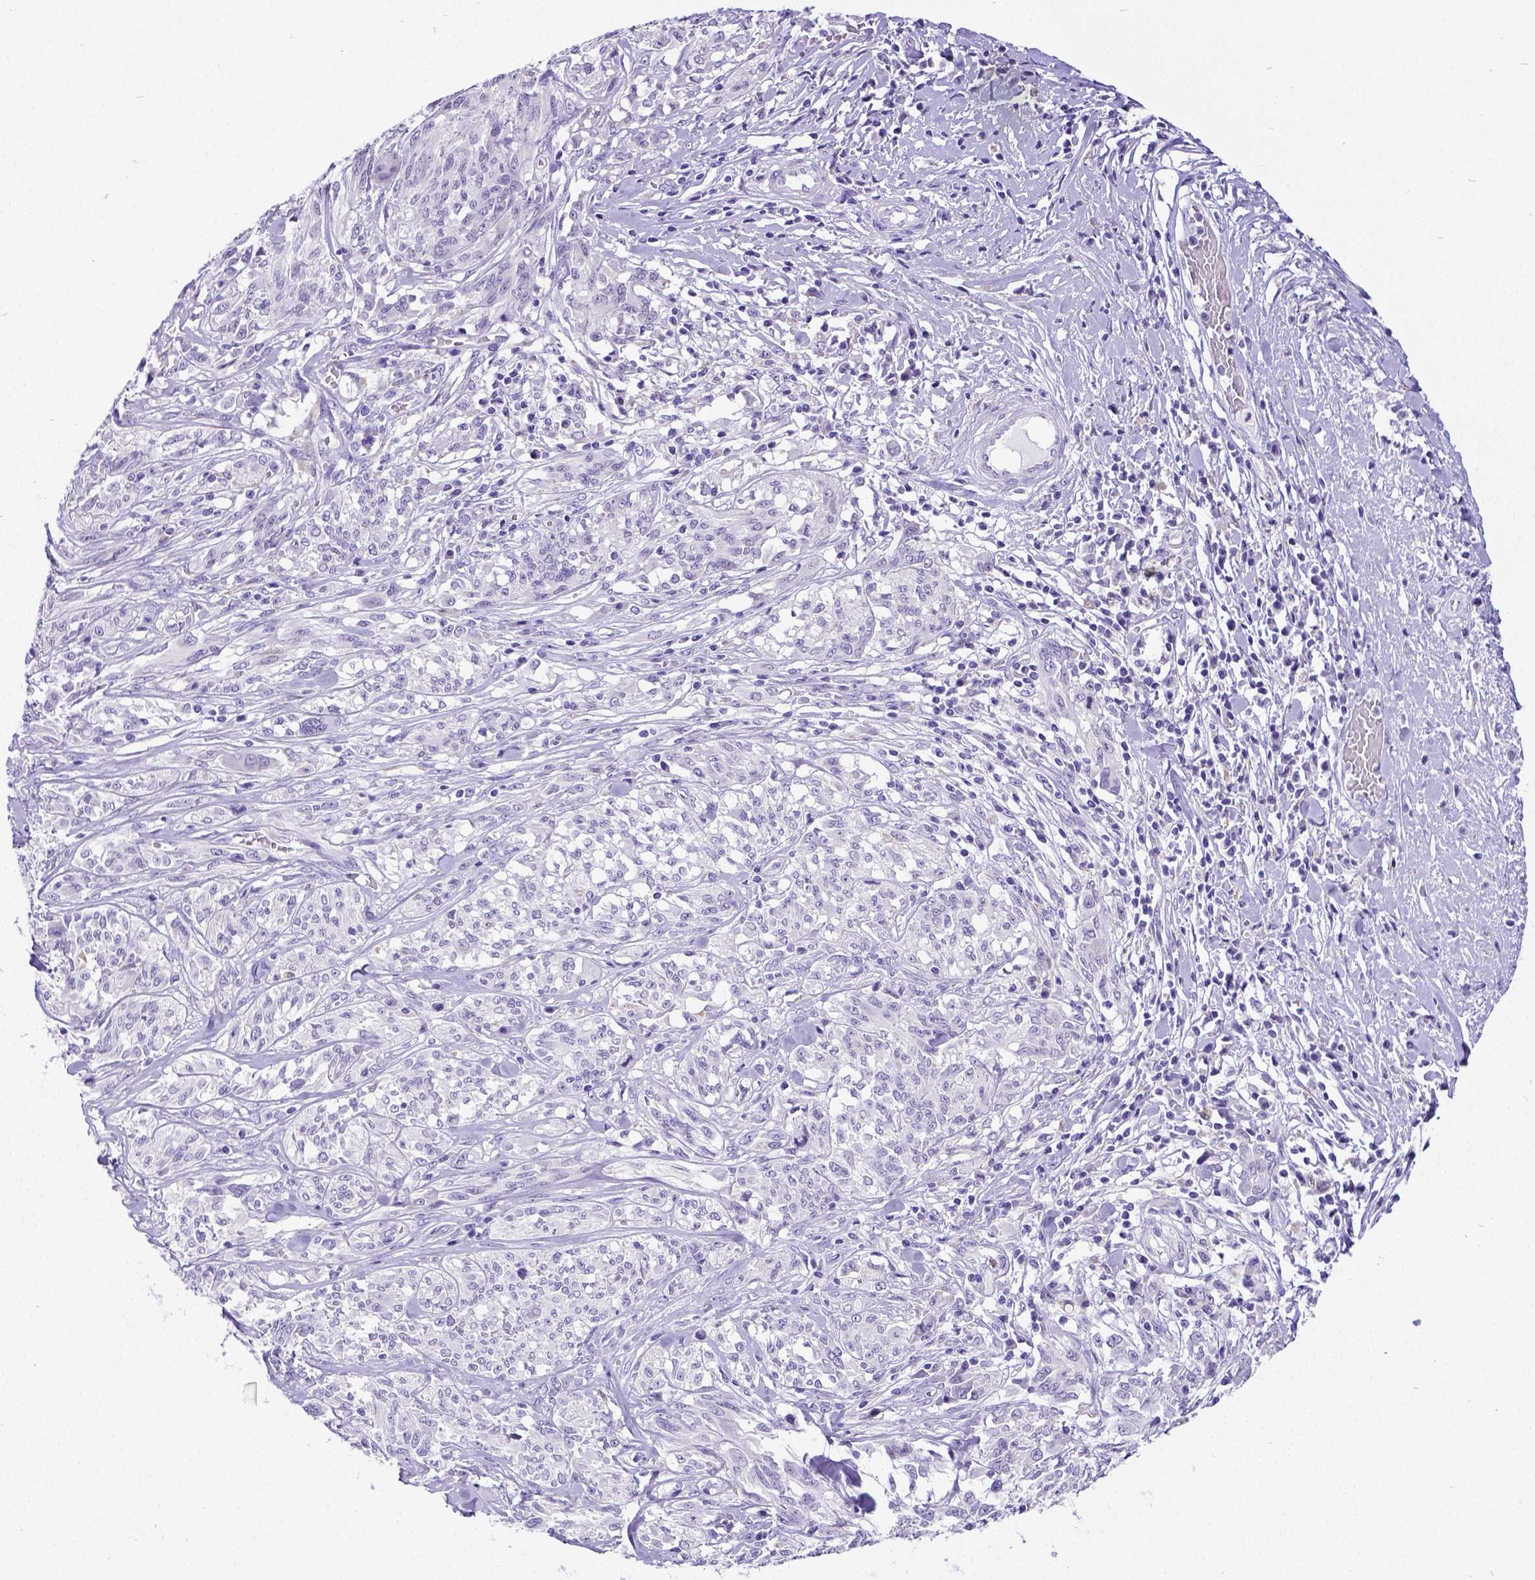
{"staining": {"intensity": "negative", "quantity": "none", "location": "none"}, "tissue": "melanoma", "cell_type": "Tumor cells", "image_type": "cancer", "snomed": [{"axis": "morphology", "description": "Malignant melanoma, NOS"}, {"axis": "topography", "description": "Skin"}], "caption": "Melanoma stained for a protein using IHC shows no expression tumor cells.", "gene": "SATB2", "patient": {"sex": "female", "age": 91}}